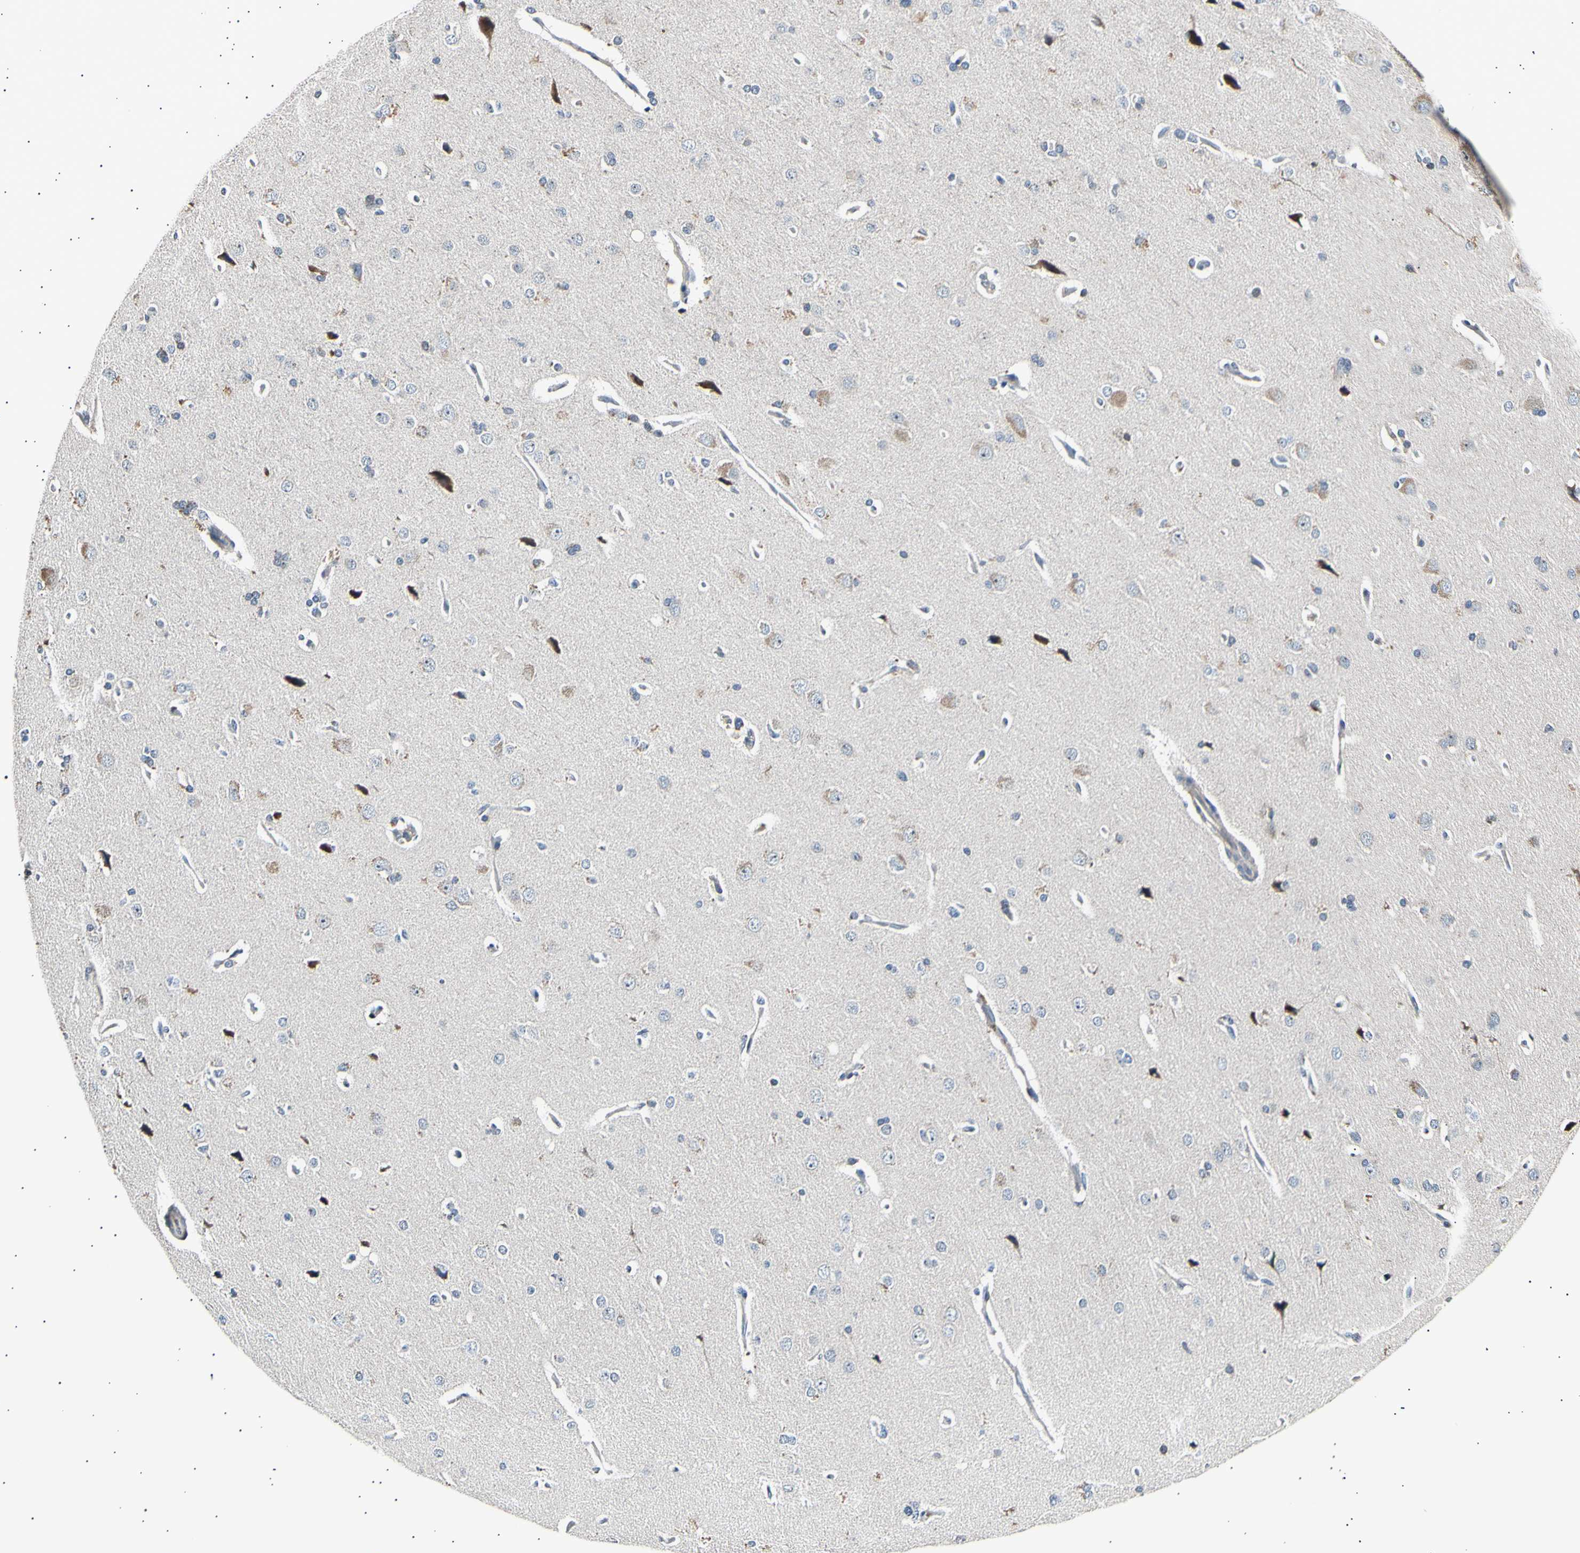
{"staining": {"intensity": "weak", "quantity": "<25%", "location": "cytoplasmic/membranous"}, "tissue": "cerebral cortex", "cell_type": "Endothelial cells", "image_type": "normal", "snomed": [{"axis": "morphology", "description": "Normal tissue, NOS"}, {"axis": "topography", "description": "Cerebral cortex"}], "caption": "This image is of normal cerebral cortex stained with immunohistochemistry (IHC) to label a protein in brown with the nuclei are counter-stained blue. There is no staining in endothelial cells.", "gene": "ITGA6", "patient": {"sex": "male", "age": 62}}